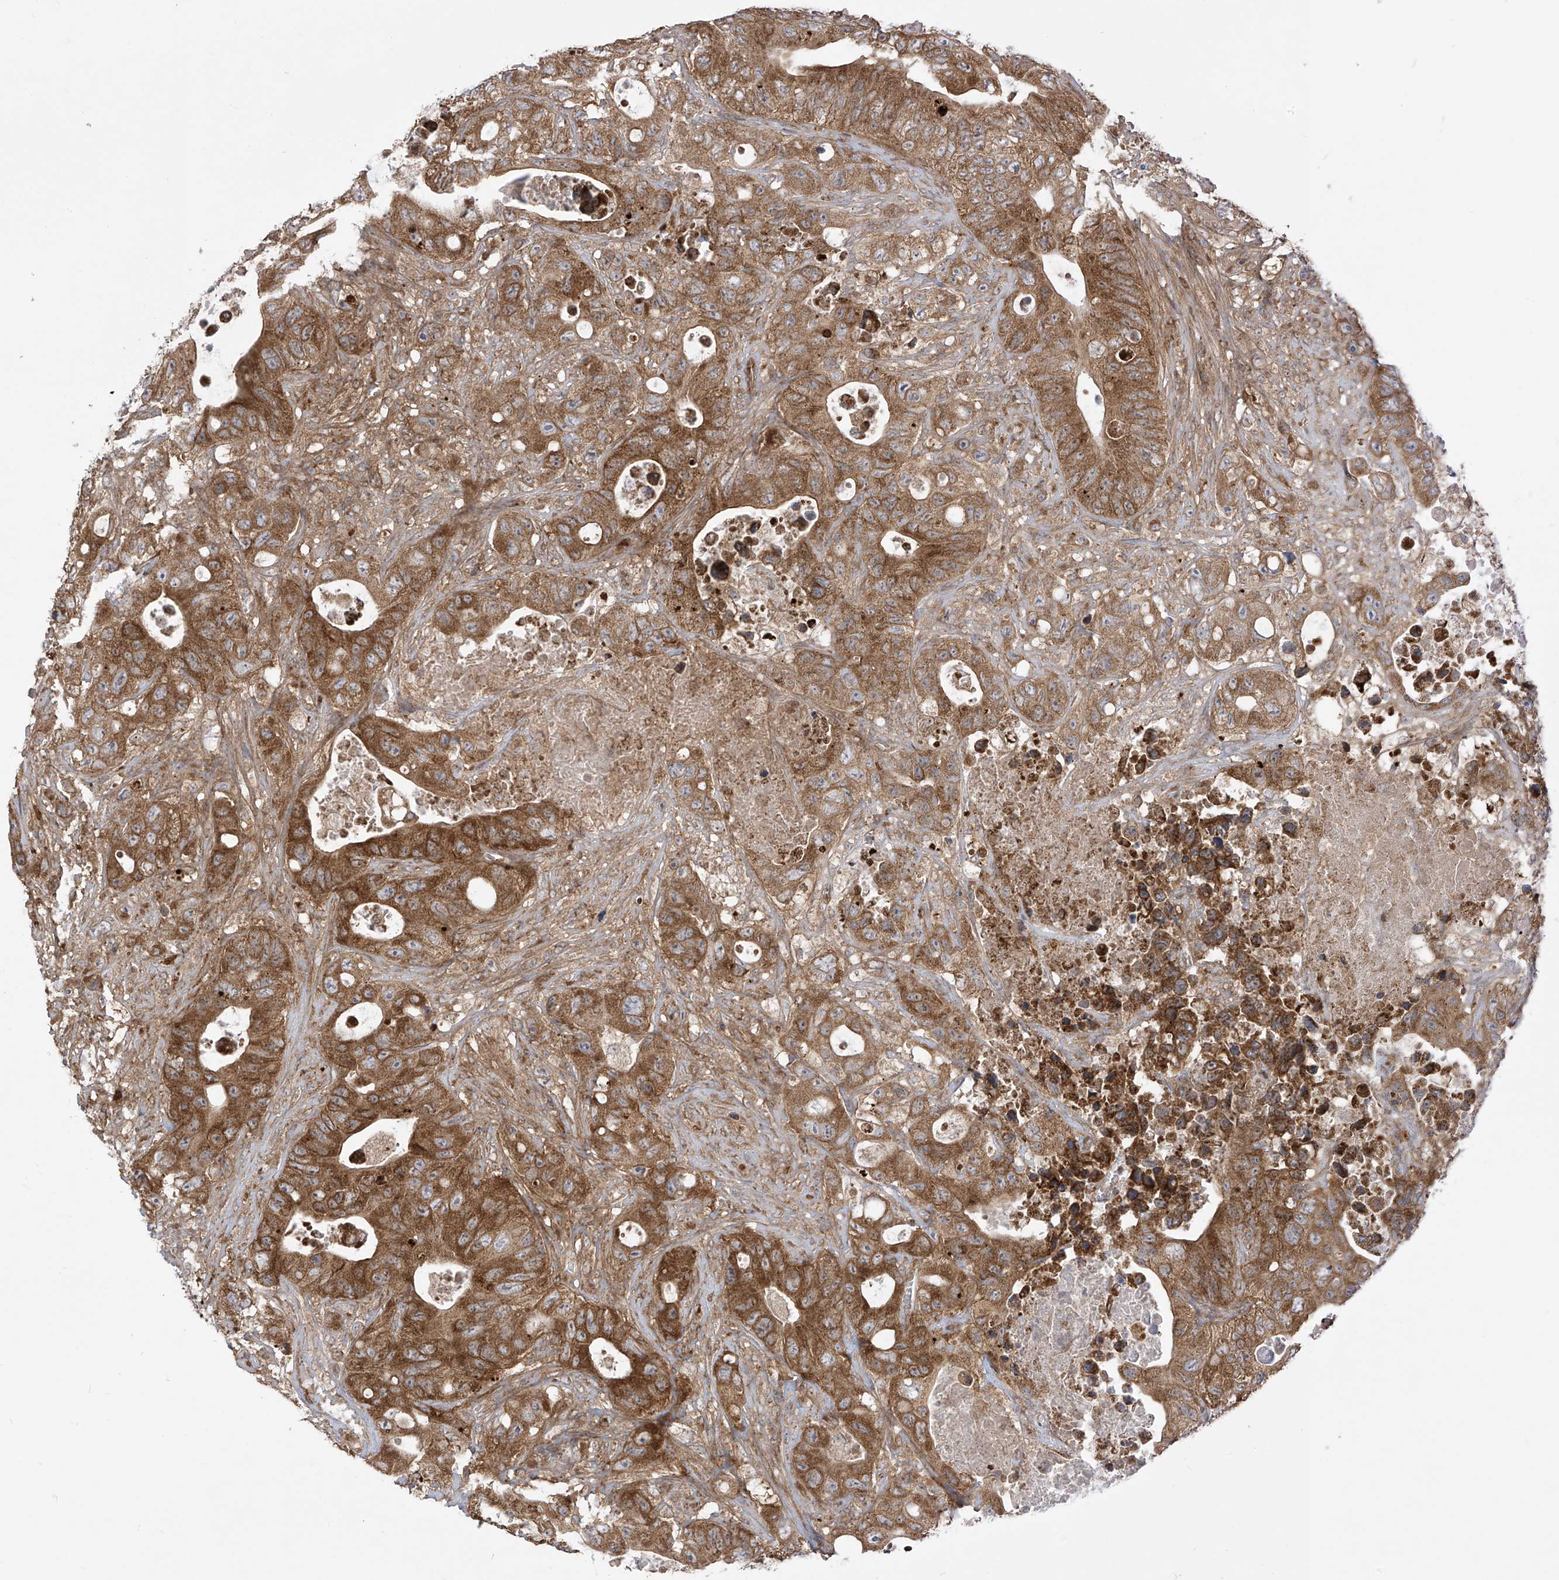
{"staining": {"intensity": "moderate", "quantity": ">75%", "location": "cytoplasmic/membranous"}, "tissue": "colorectal cancer", "cell_type": "Tumor cells", "image_type": "cancer", "snomed": [{"axis": "morphology", "description": "Adenocarcinoma, NOS"}, {"axis": "topography", "description": "Colon"}], "caption": "Colorectal adenocarcinoma stained with a protein marker demonstrates moderate staining in tumor cells.", "gene": "REPS1", "patient": {"sex": "female", "age": 46}}